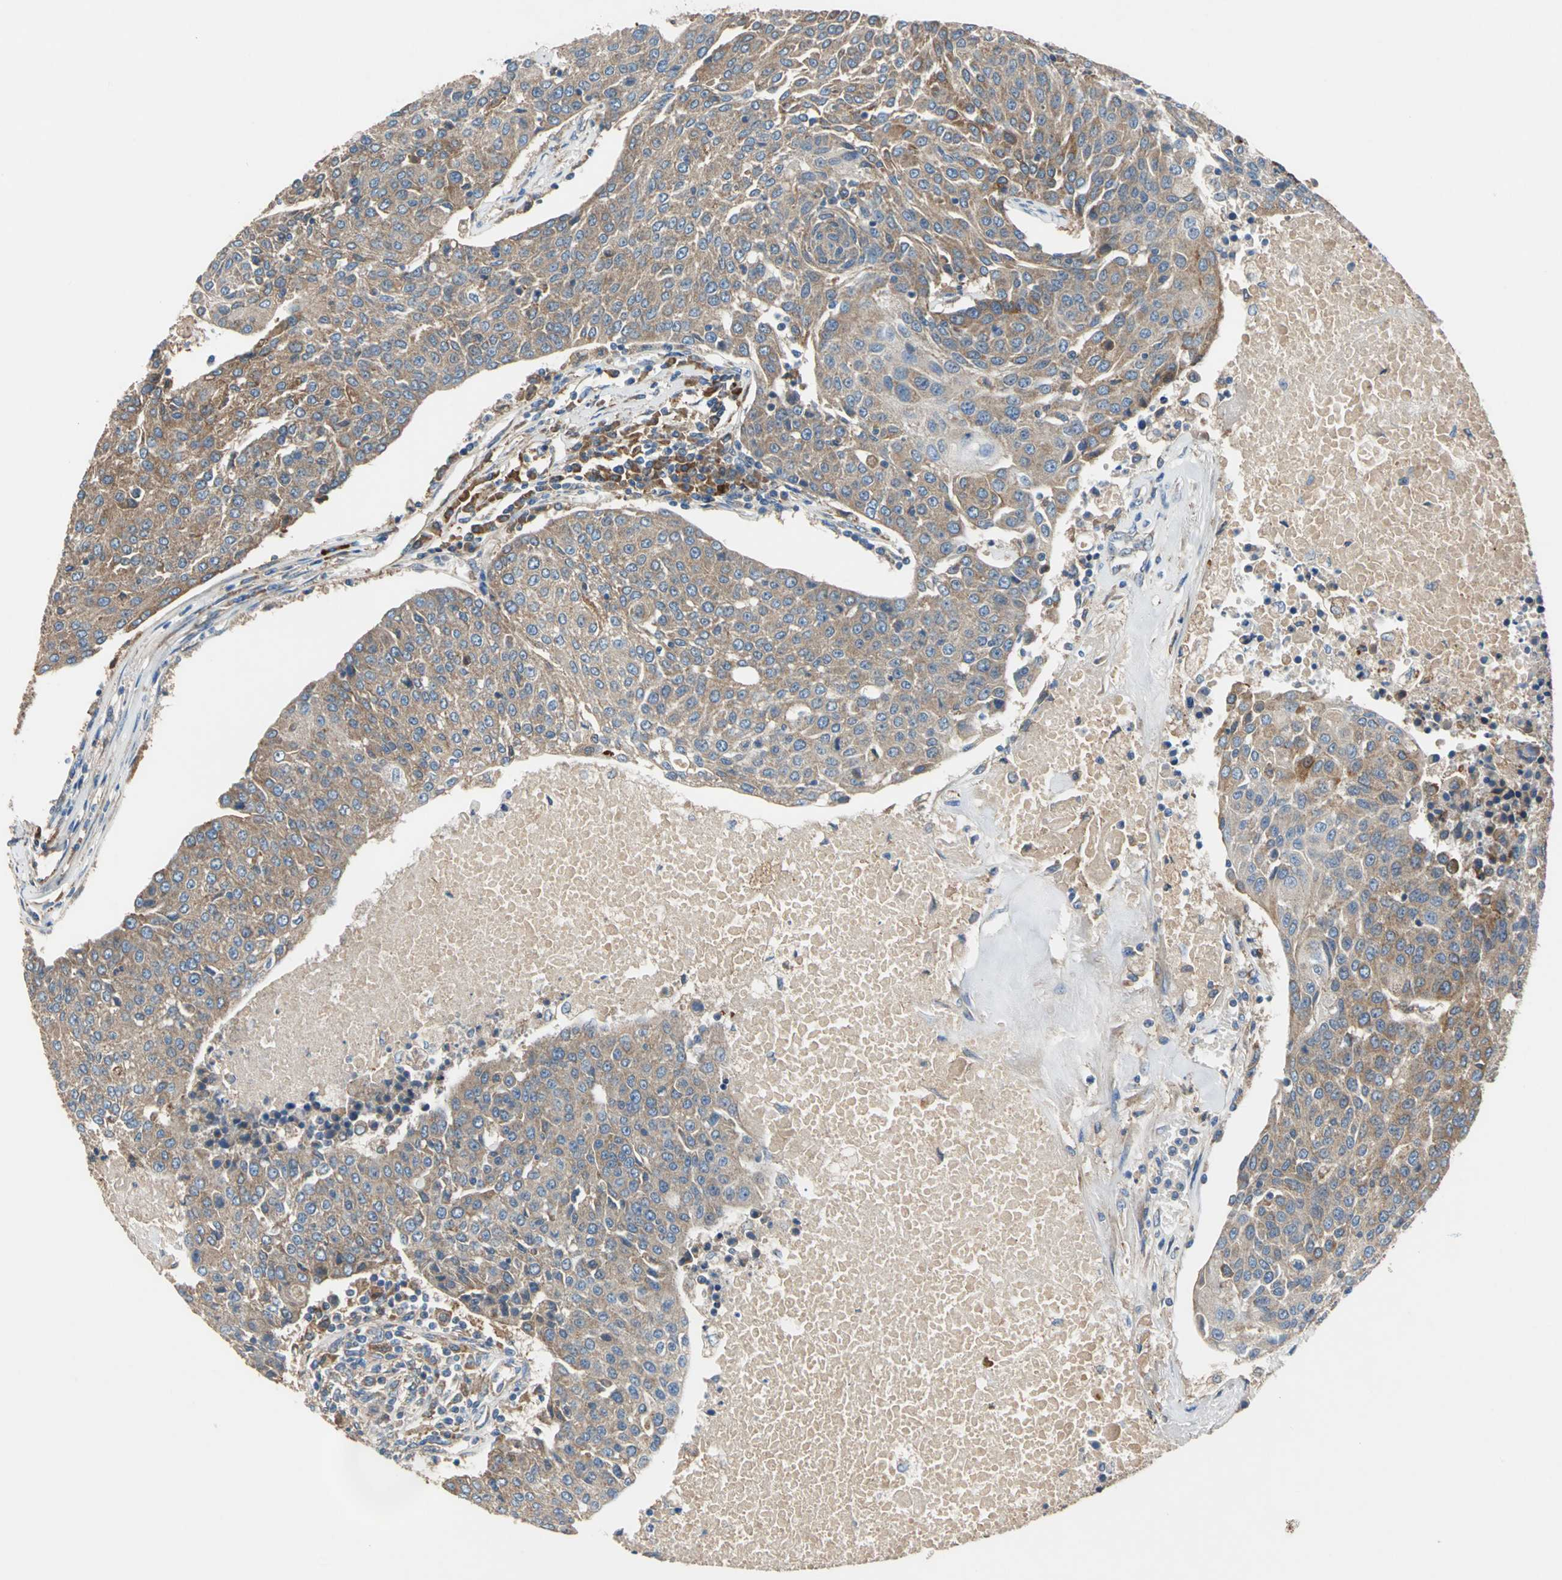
{"staining": {"intensity": "moderate", "quantity": ">75%", "location": "cytoplasmic/membranous"}, "tissue": "urothelial cancer", "cell_type": "Tumor cells", "image_type": "cancer", "snomed": [{"axis": "morphology", "description": "Urothelial carcinoma, High grade"}, {"axis": "topography", "description": "Urinary bladder"}], "caption": "A medium amount of moderate cytoplasmic/membranous expression is present in approximately >75% of tumor cells in urothelial carcinoma (high-grade) tissue.", "gene": "HEPH", "patient": {"sex": "female", "age": 85}}